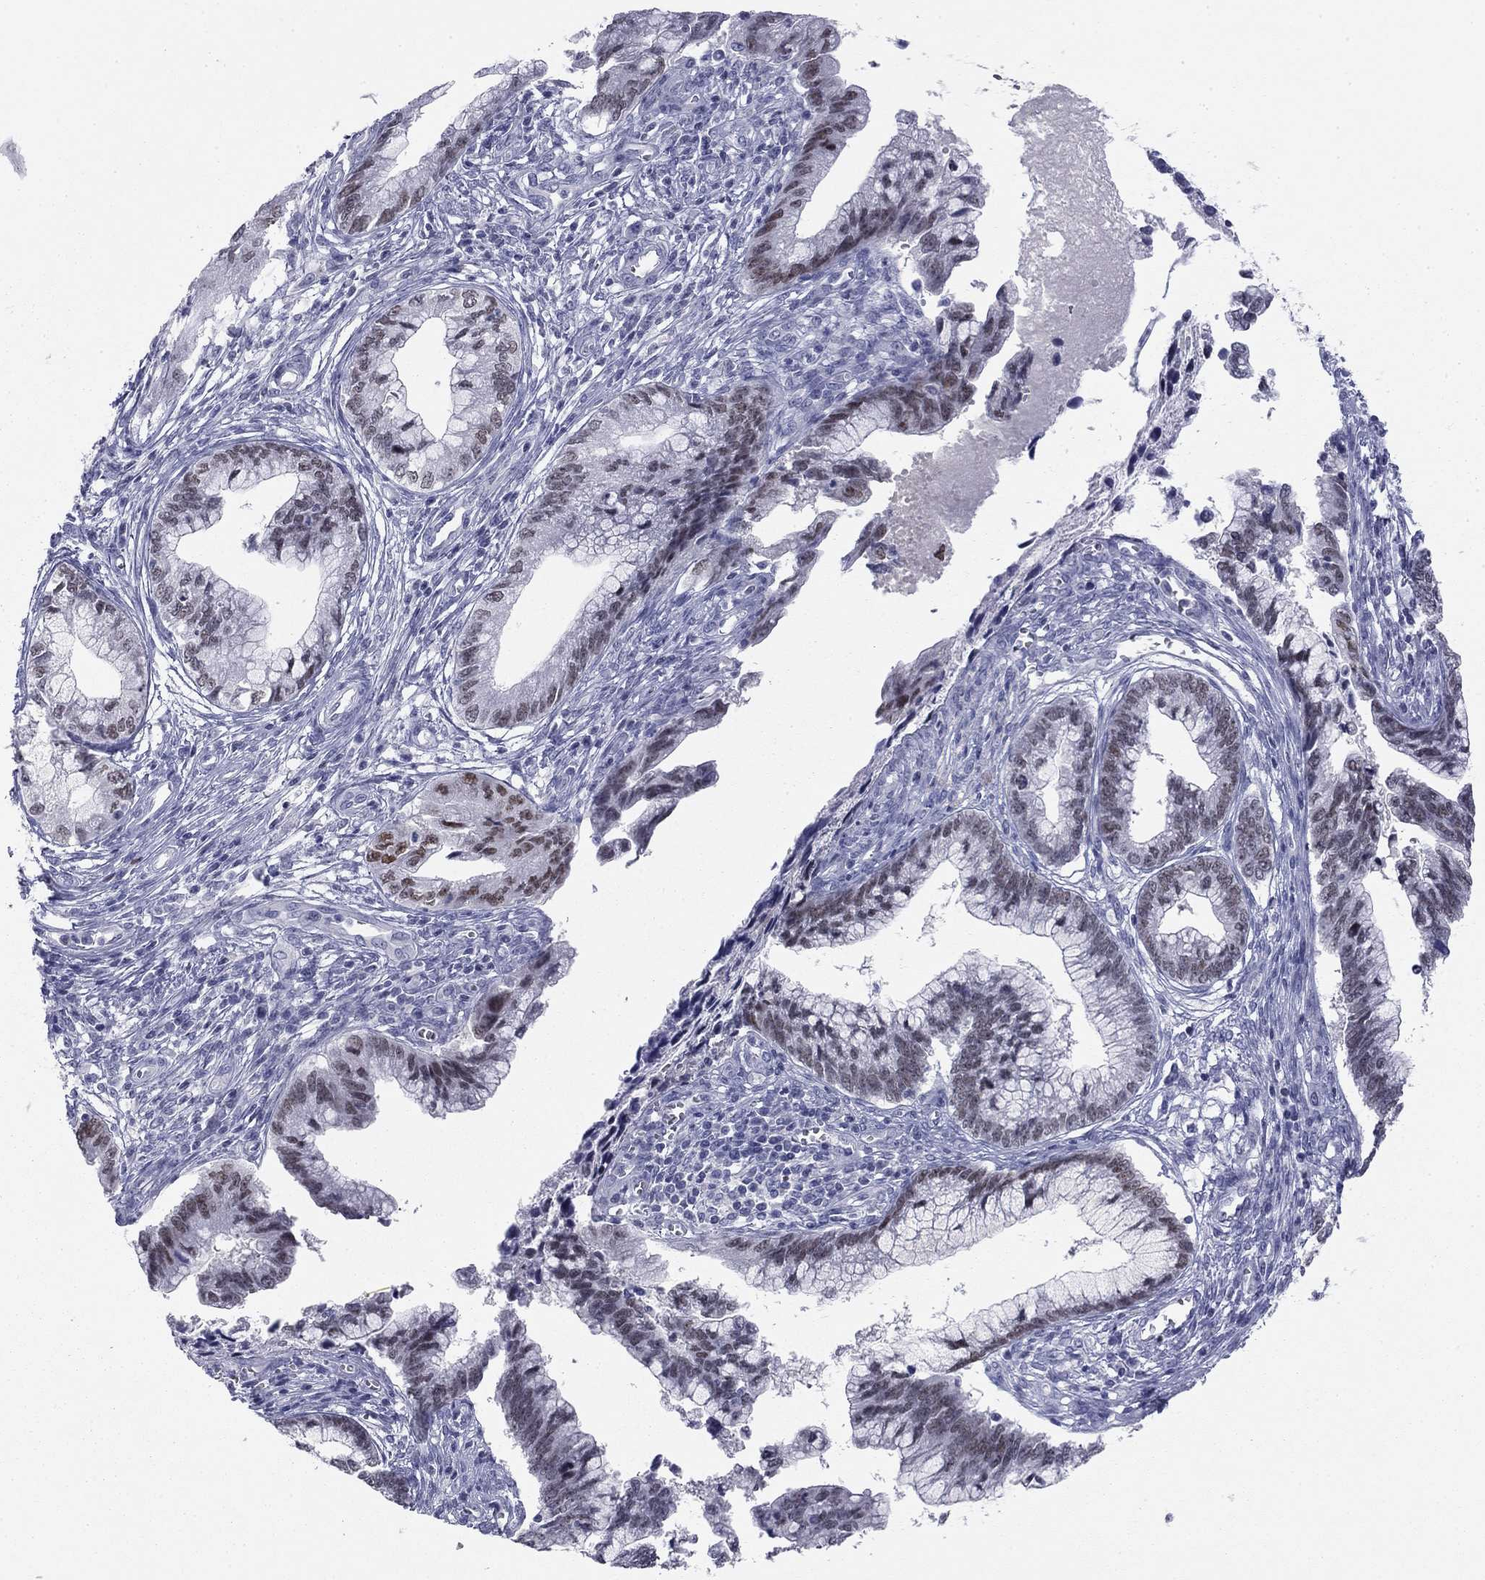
{"staining": {"intensity": "moderate", "quantity": "25%-75%", "location": "nuclear"}, "tissue": "cervical cancer", "cell_type": "Tumor cells", "image_type": "cancer", "snomed": [{"axis": "morphology", "description": "Adenocarcinoma, NOS"}, {"axis": "topography", "description": "Cervix"}], "caption": "A brown stain shows moderate nuclear positivity of a protein in cervical adenocarcinoma tumor cells.", "gene": "TFAP2B", "patient": {"sex": "female", "age": 44}}